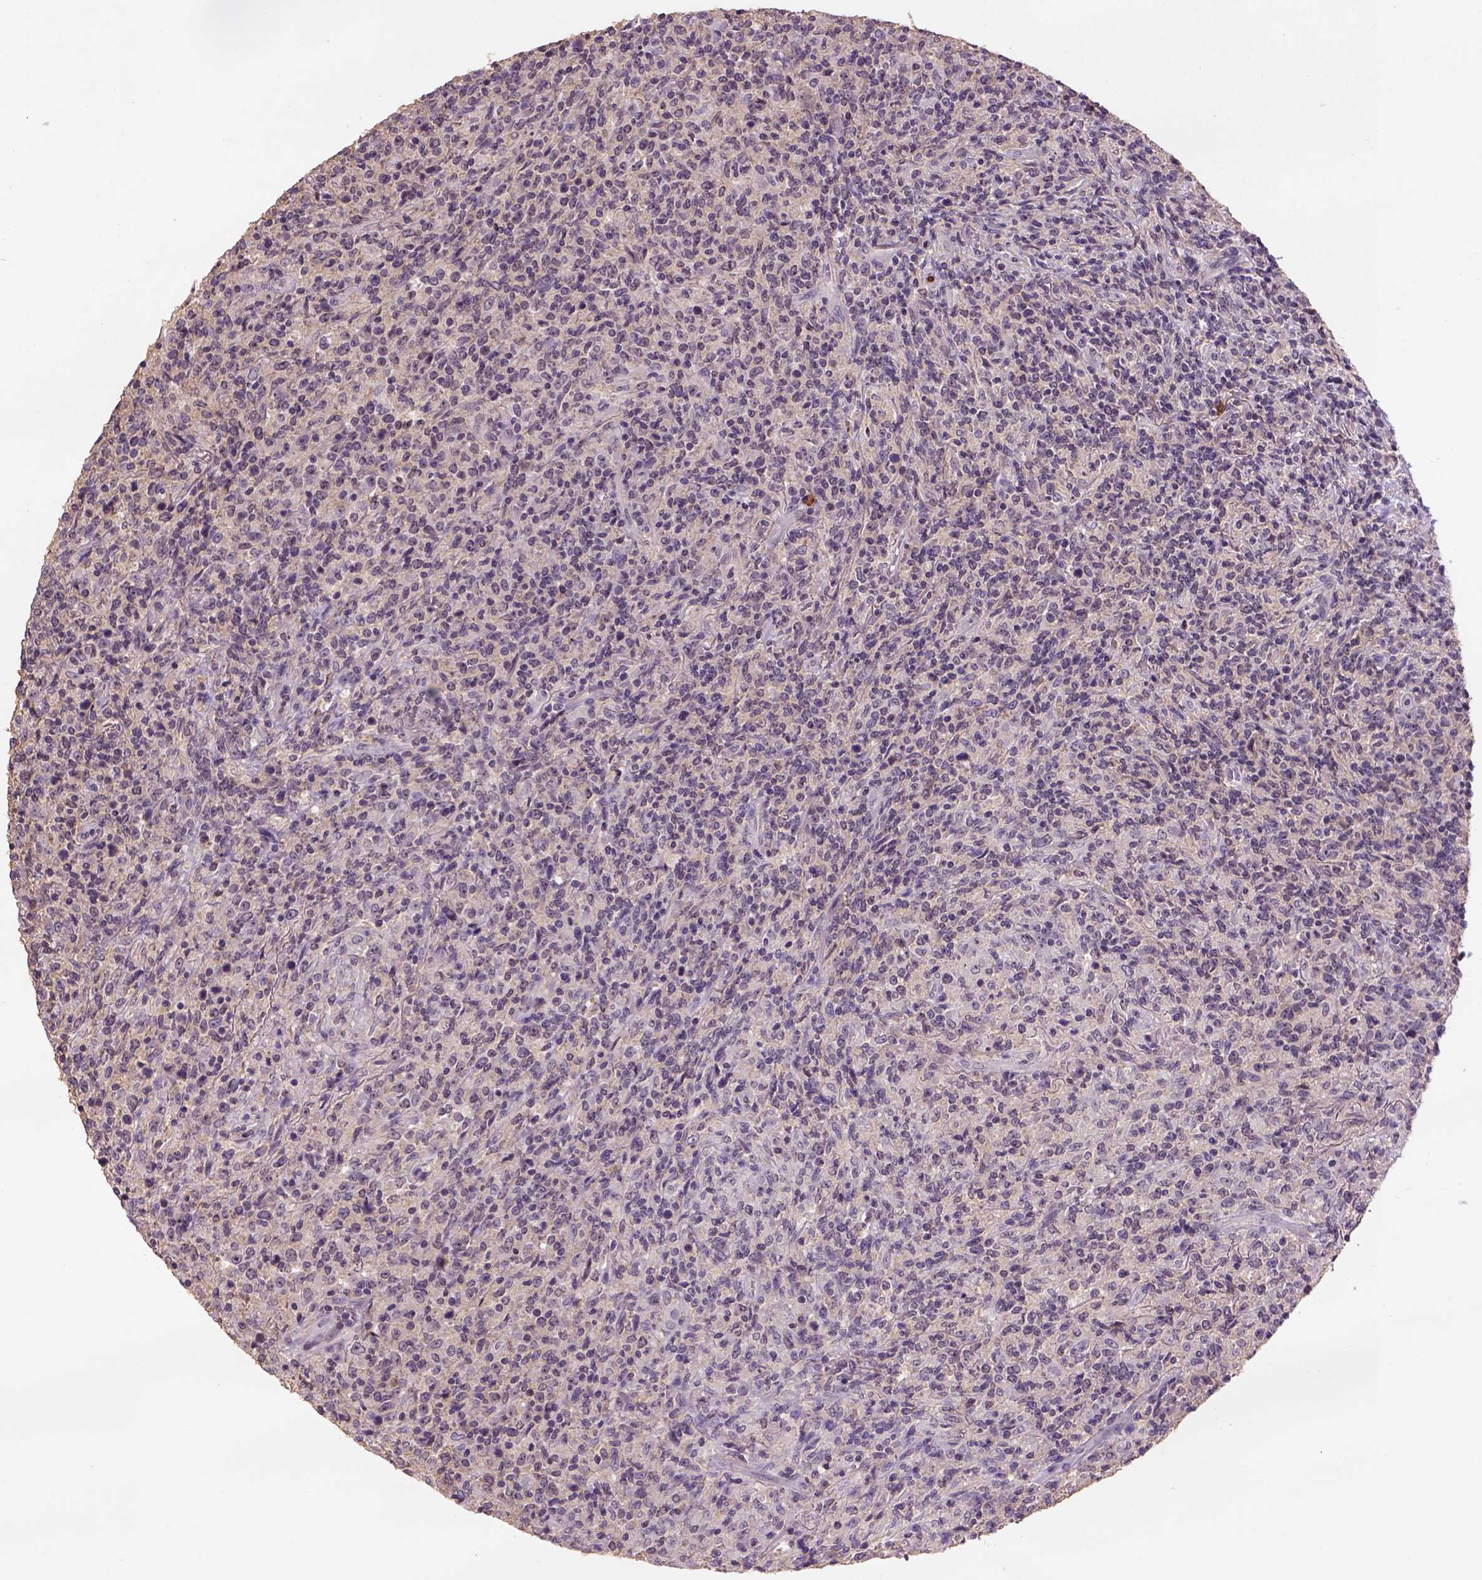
{"staining": {"intensity": "weak", "quantity": ">75%", "location": "cytoplasmic/membranous,nuclear"}, "tissue": "lymphoma", "cell_type": "Tumor cells", "image_type": "cancer", "snomed": [{"axis": "morphology", "description": "Malignant lymphoma, non-Hodgkin's type, High grade"}, {"axis": "topography", "description": "Lung"}], "caption": "Brown immunohistochemical staining in human lymphoma exhibits weak cytoplasmic/membranous and nuclear positivity in about >75% of tumor cells.", "gene": "SCML4", "patient": {"sex": "male", "age": 79}}